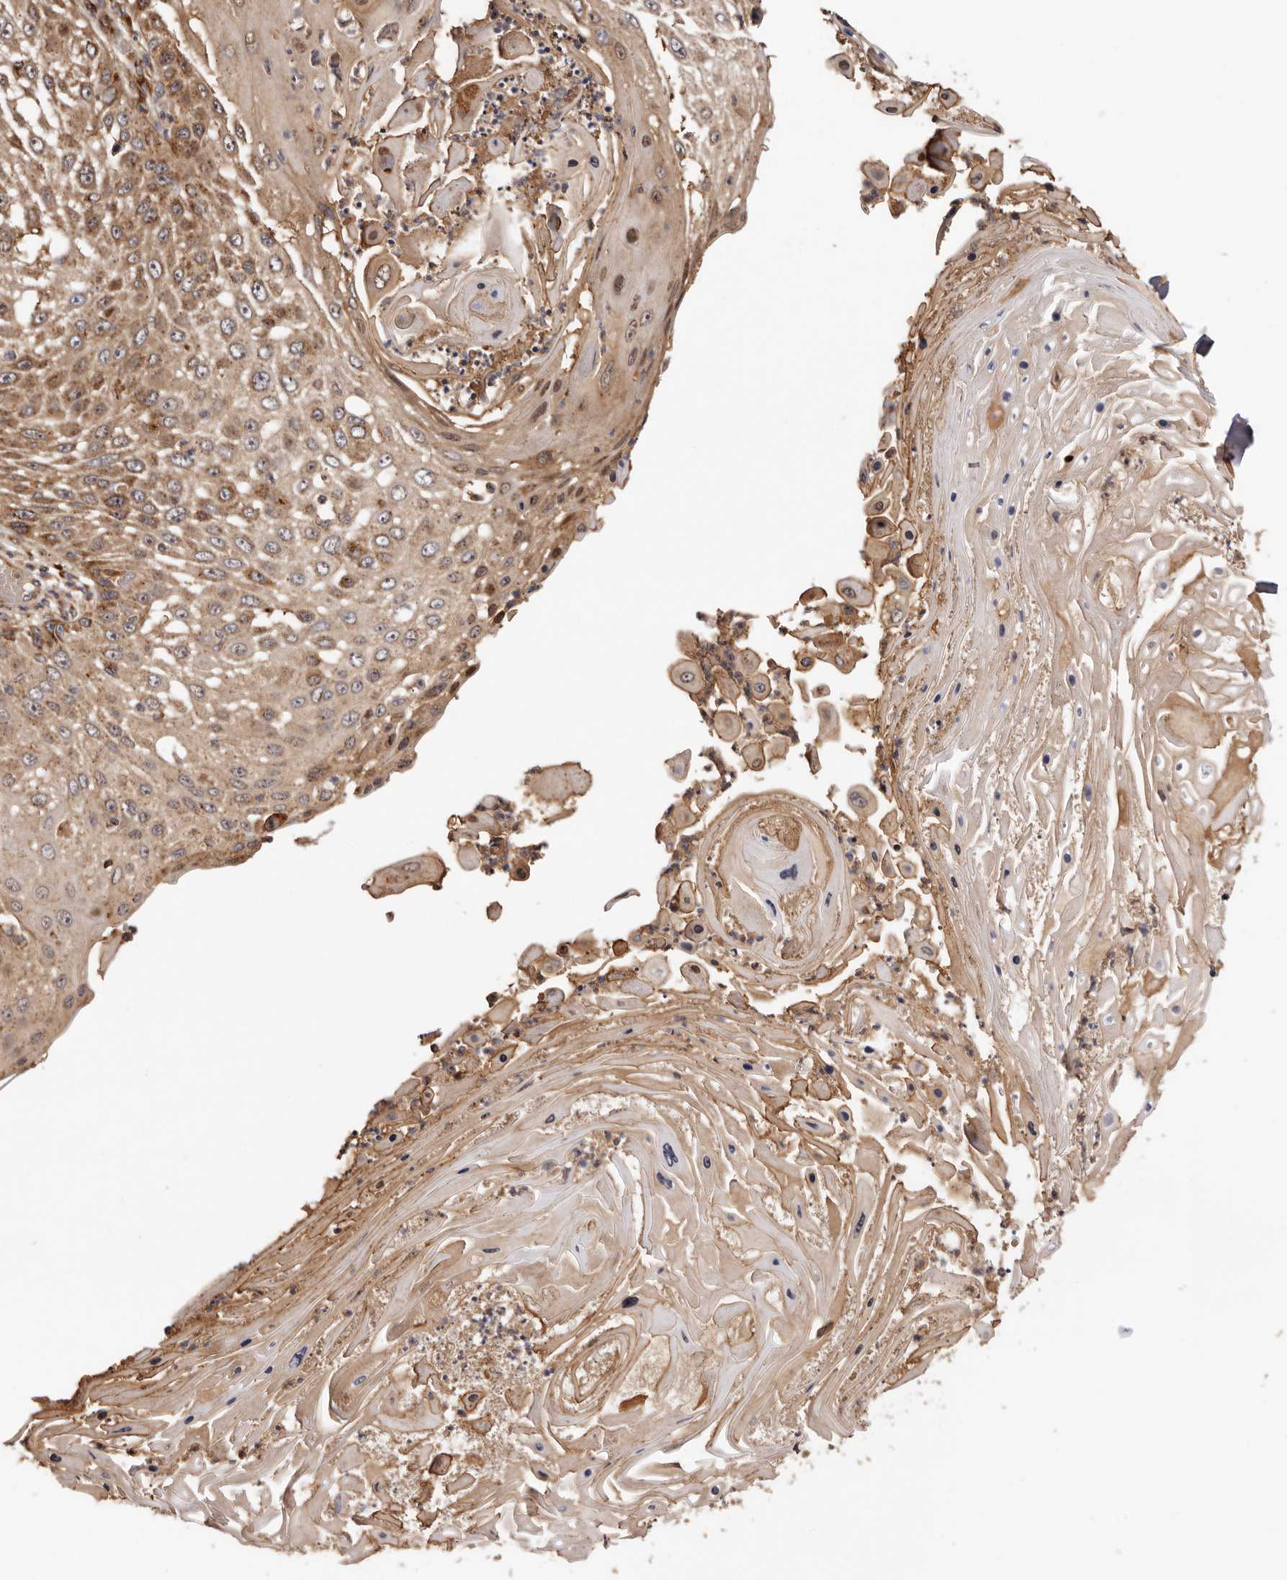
{"staining": {"intensity": "moderate", "quantity": ">75%", "location": "cytoplasmic/membranous,nuclear"}, "tissue": "skin cancer", "cell_type": "Tumor cells", "image_type": "cancer", "snomed": [{"axis": "morphology", "description": "Squamous cell carcinoma, NOS"}, {"axis": "topography", "description": "Skin"}], "caption": "Moderate cytoplasmic/membranous and nuclear positivity is appreciated in approximately >75% of tumor cells in skin squamous cell carcinoma.", "gene": "GPR27", "patient": {"sex": "female", "age": 44}}